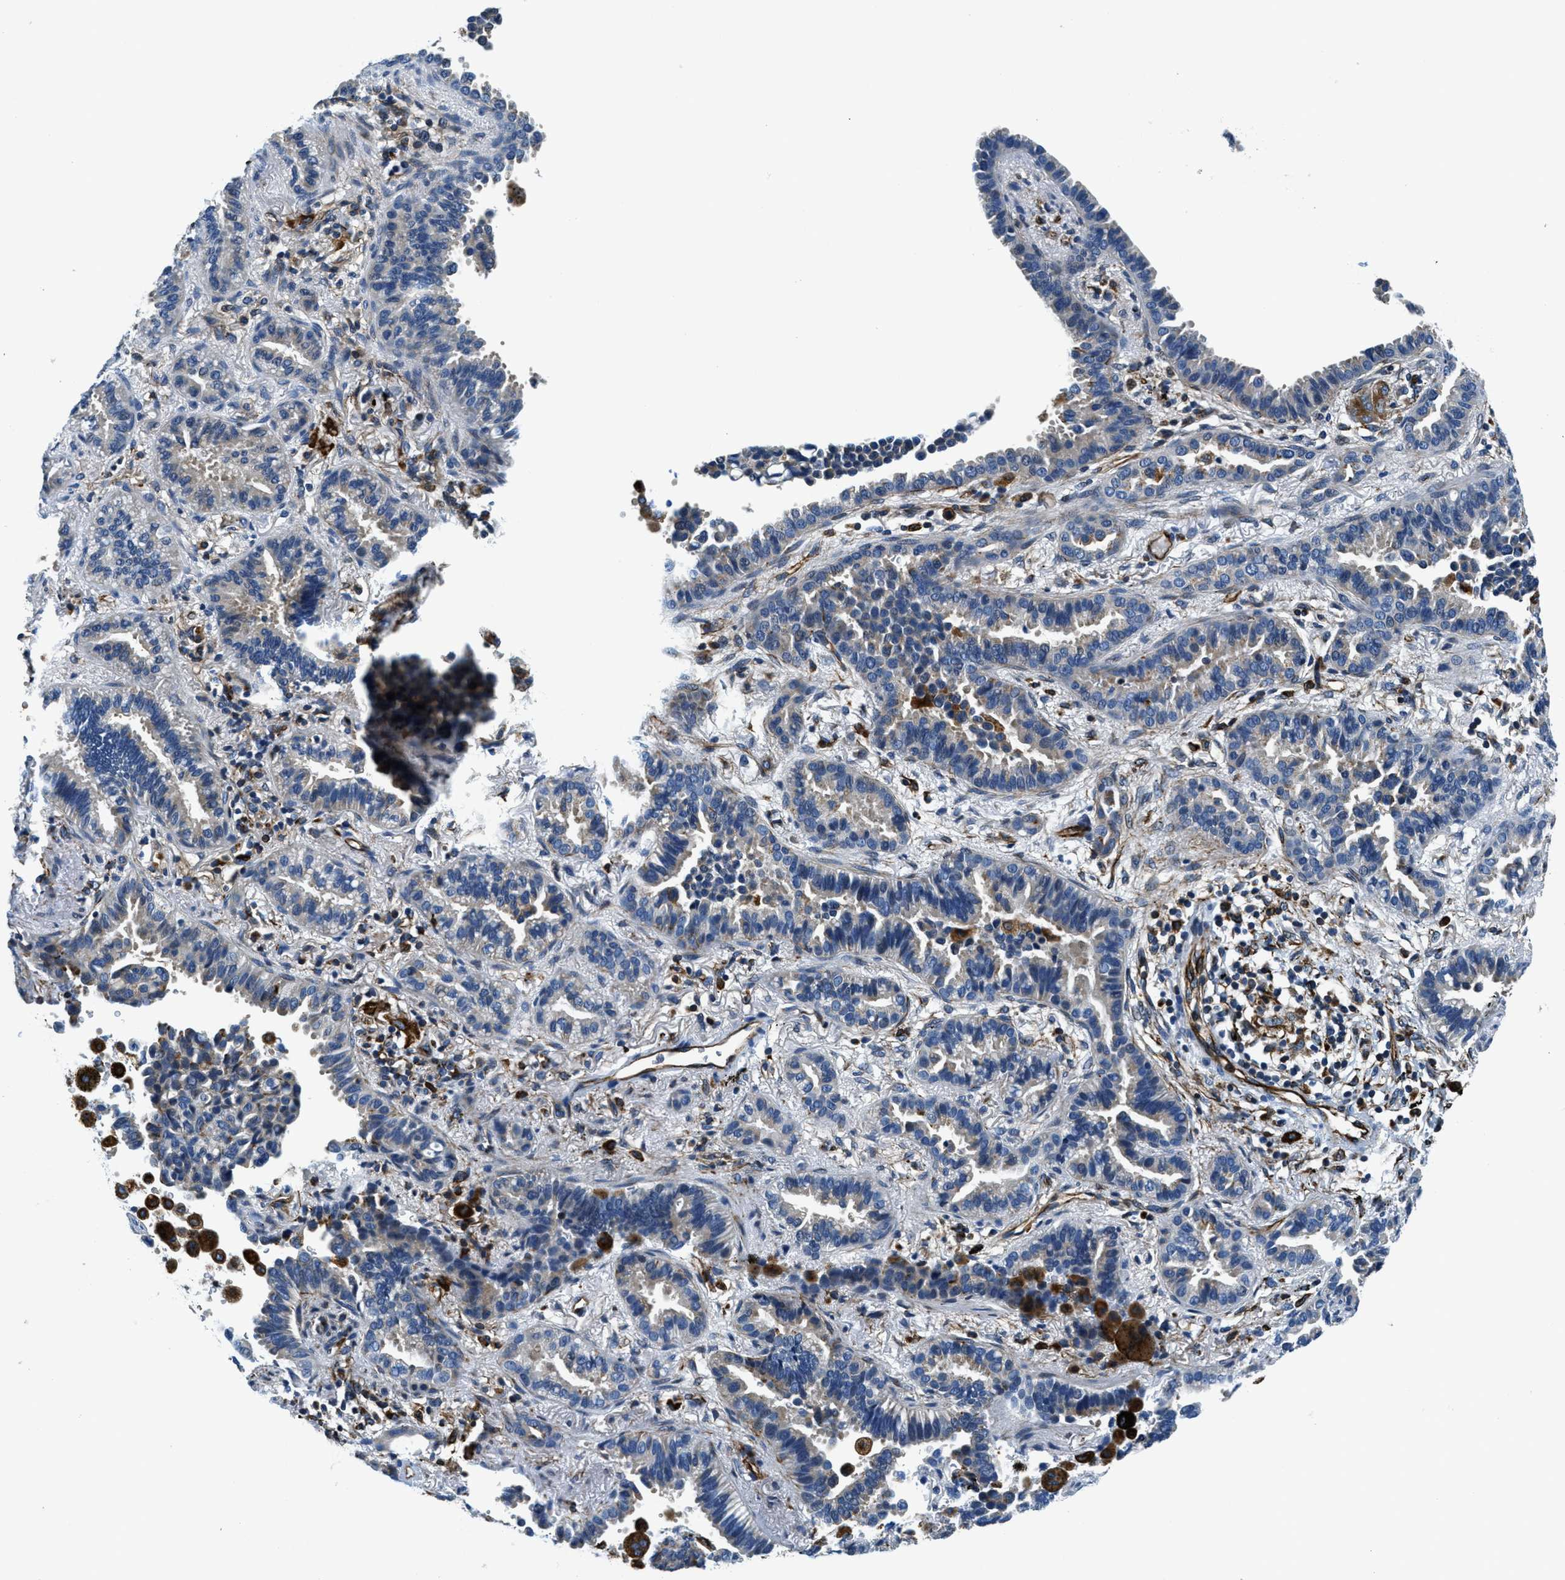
{"staining": {"intensity": "moderate", "quantity": "<25%", "location": "cytoplasmic/membranous"}, "tissue": "lung cancer", "cell_type": "Tumor cells", "image_type": "cancer", "snomed": [{"axis": "morphology", "description": "Normal tissue, NOS"}, {"axis": "morphology", "description": "Adenocarcinoma, NOS"}, {"axis": "topography", "description": "Lung"}], "caption": "Immunohistochemistry (IHC) histopathology image of human lung cancer stained for a protein (brown), which demonstrates low levels of moderate cytoplasmic/membranous expression in approximately <25% of tumor cells.", "gene": "GNS", "patient": {"sex": "male", "age": 59}}